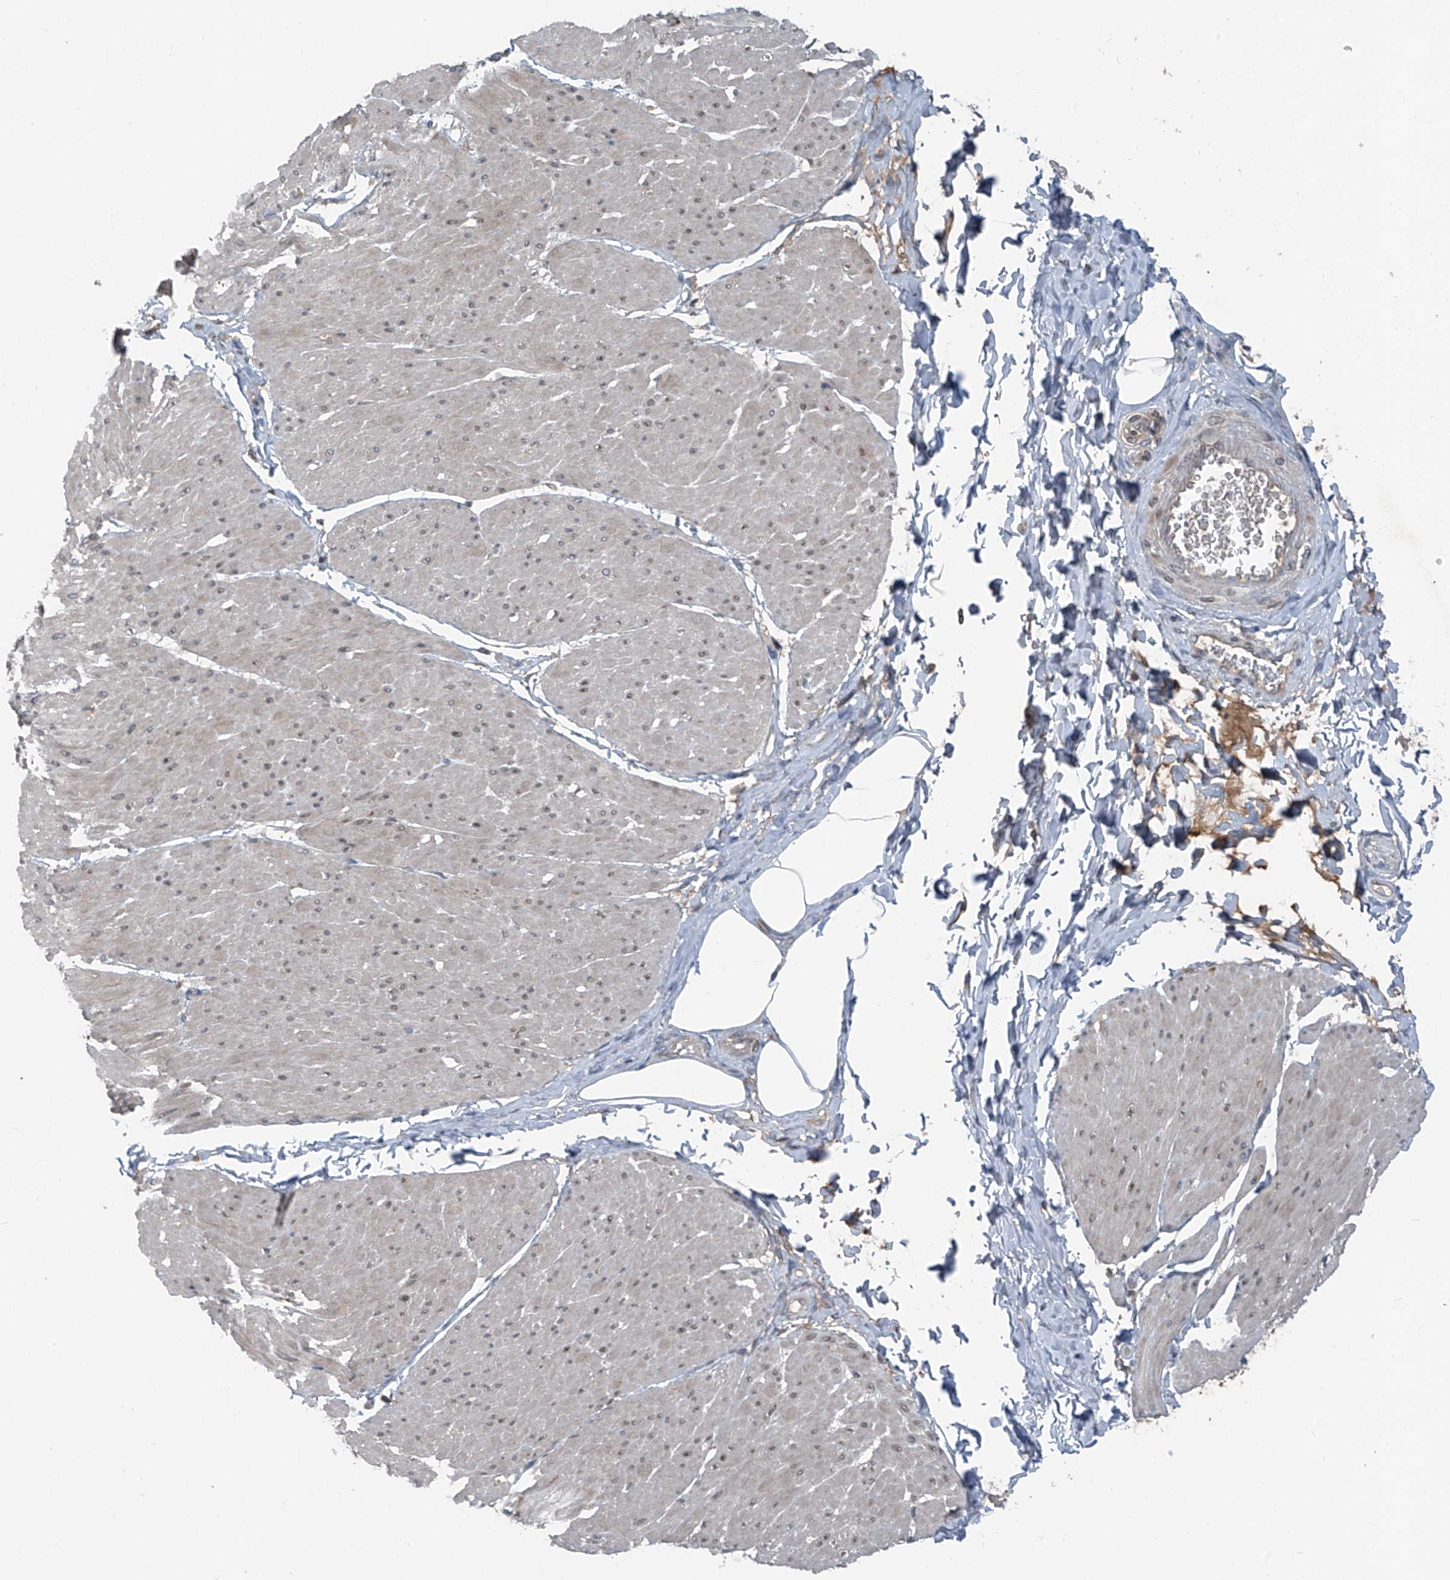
{"staining": {"intensity": "negative", "quantity": "none", "location": "none"}, "tissue": "smooth muscle", "cell_type": "Smooth muscle cells", "image_type": "normal", "snomed": [{"axis": "morphology", "description": "Urothelial carcinoma, High grade"}, {"axis": "topography", "description": "Urinary bladder"}], "caption": "Immunohistochemical staining of unremarkable human smooth muscle reveals no significant expression in smooth muscle cells. (Stains: DAB (3,3'-diaminobenzidine) IHC with hematoxylin counter stain, Microscopy: brightfield microscopy at high magnification).", "gene": "FOXRED2", "patient": {"sex": "male", "age": 46}}